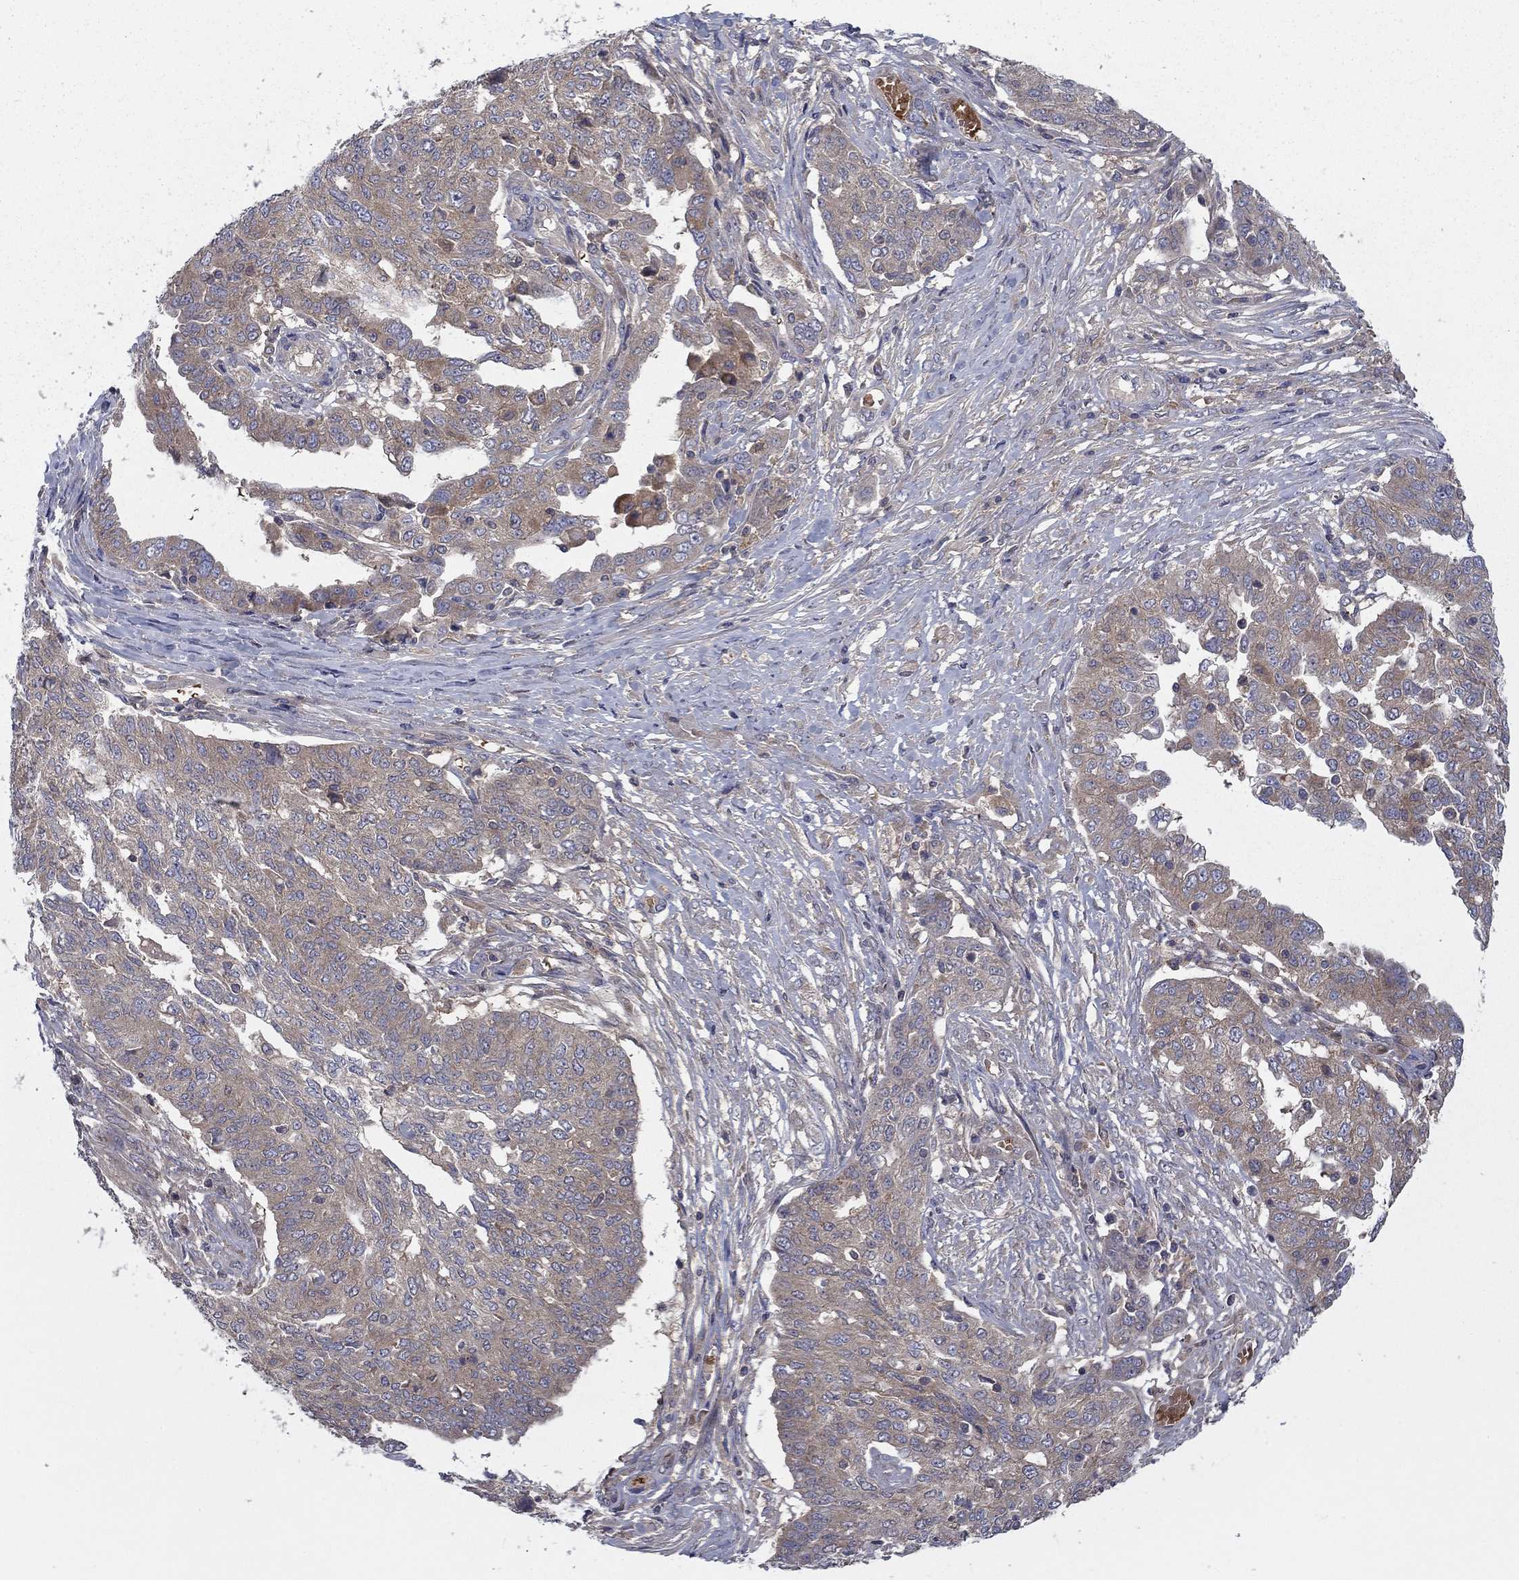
{"staining": {"intensity": "weak", "quantity": "25%-75%", "location": "cytoplasmic/membranous"}, "tissue": "ovarian cancer", "cell_type": "Tumor cells", "image_type": "cancer", "snomed": [{"axis": "morphology", "description": "Cystadenocarcinoma, serous, NOS"}, {"axis": "topography", "description": "Ovary"}], "caption": "IHC micrograph of ovarian serous cystadenocarcinoma stained for a protein (brown), which demonstrates low levels of weak cytoplasmic/membranous staining in about 25%-75% of tumor cells.", "gene": "RNF123", "patient": {"sex": "female", "age": 67}}